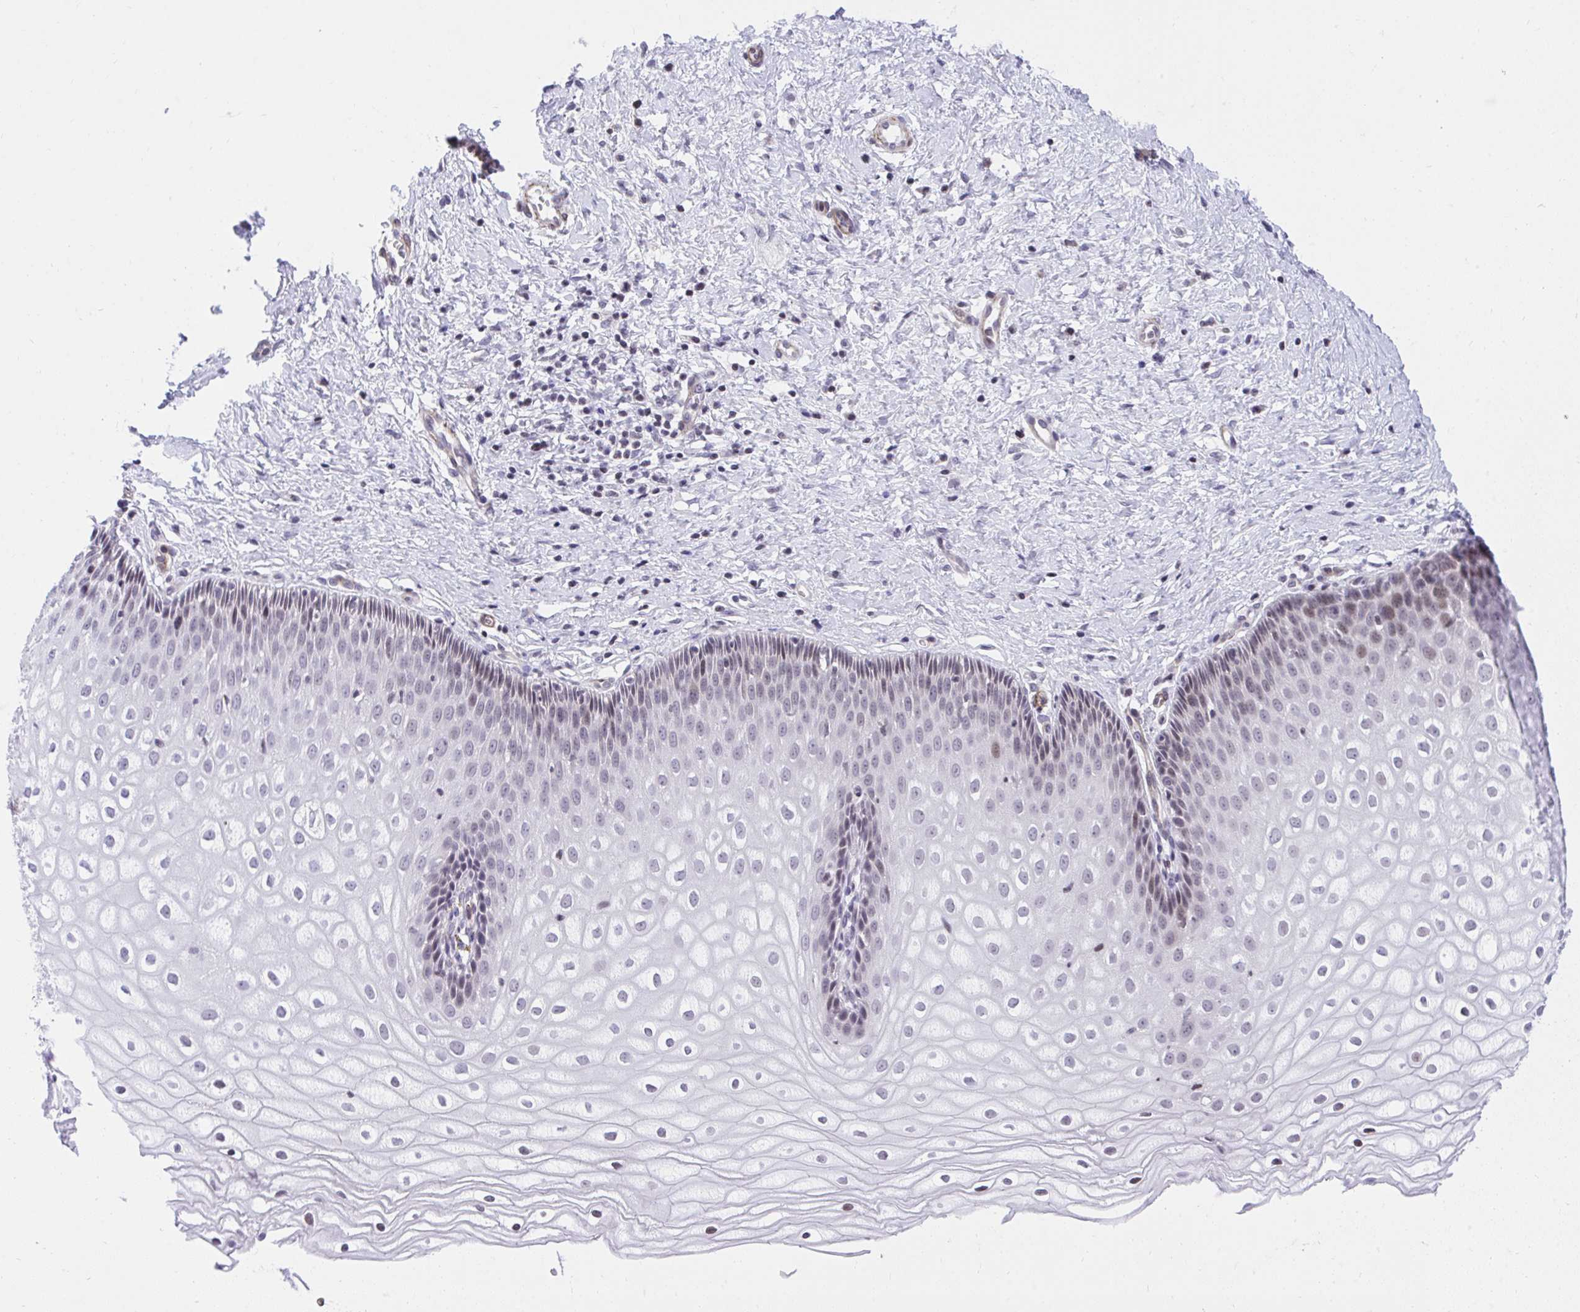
{"staining": {"intensity": "moderate", "quantity": "25%-75%", "location": "cytoplasmic/membranous,nuclear"}, "tissue": "cervix", "cell_type": "Glandular cells", "image_type": "normal", "snomed": [{"axis": "morphology", "description": "Normal tissue, NOS"}, {"axis": "topography", "description": "Cervix"}], "caption": "Normal cervix demonstrates moderate cytoplasmic/membranous,nuclear positivity in about 25%-75% of glandular cells (IHC, brightfield microscopy, high magnification)..", "gene": "KCNN4", "patient": {"sex": "female", "age": 36}}